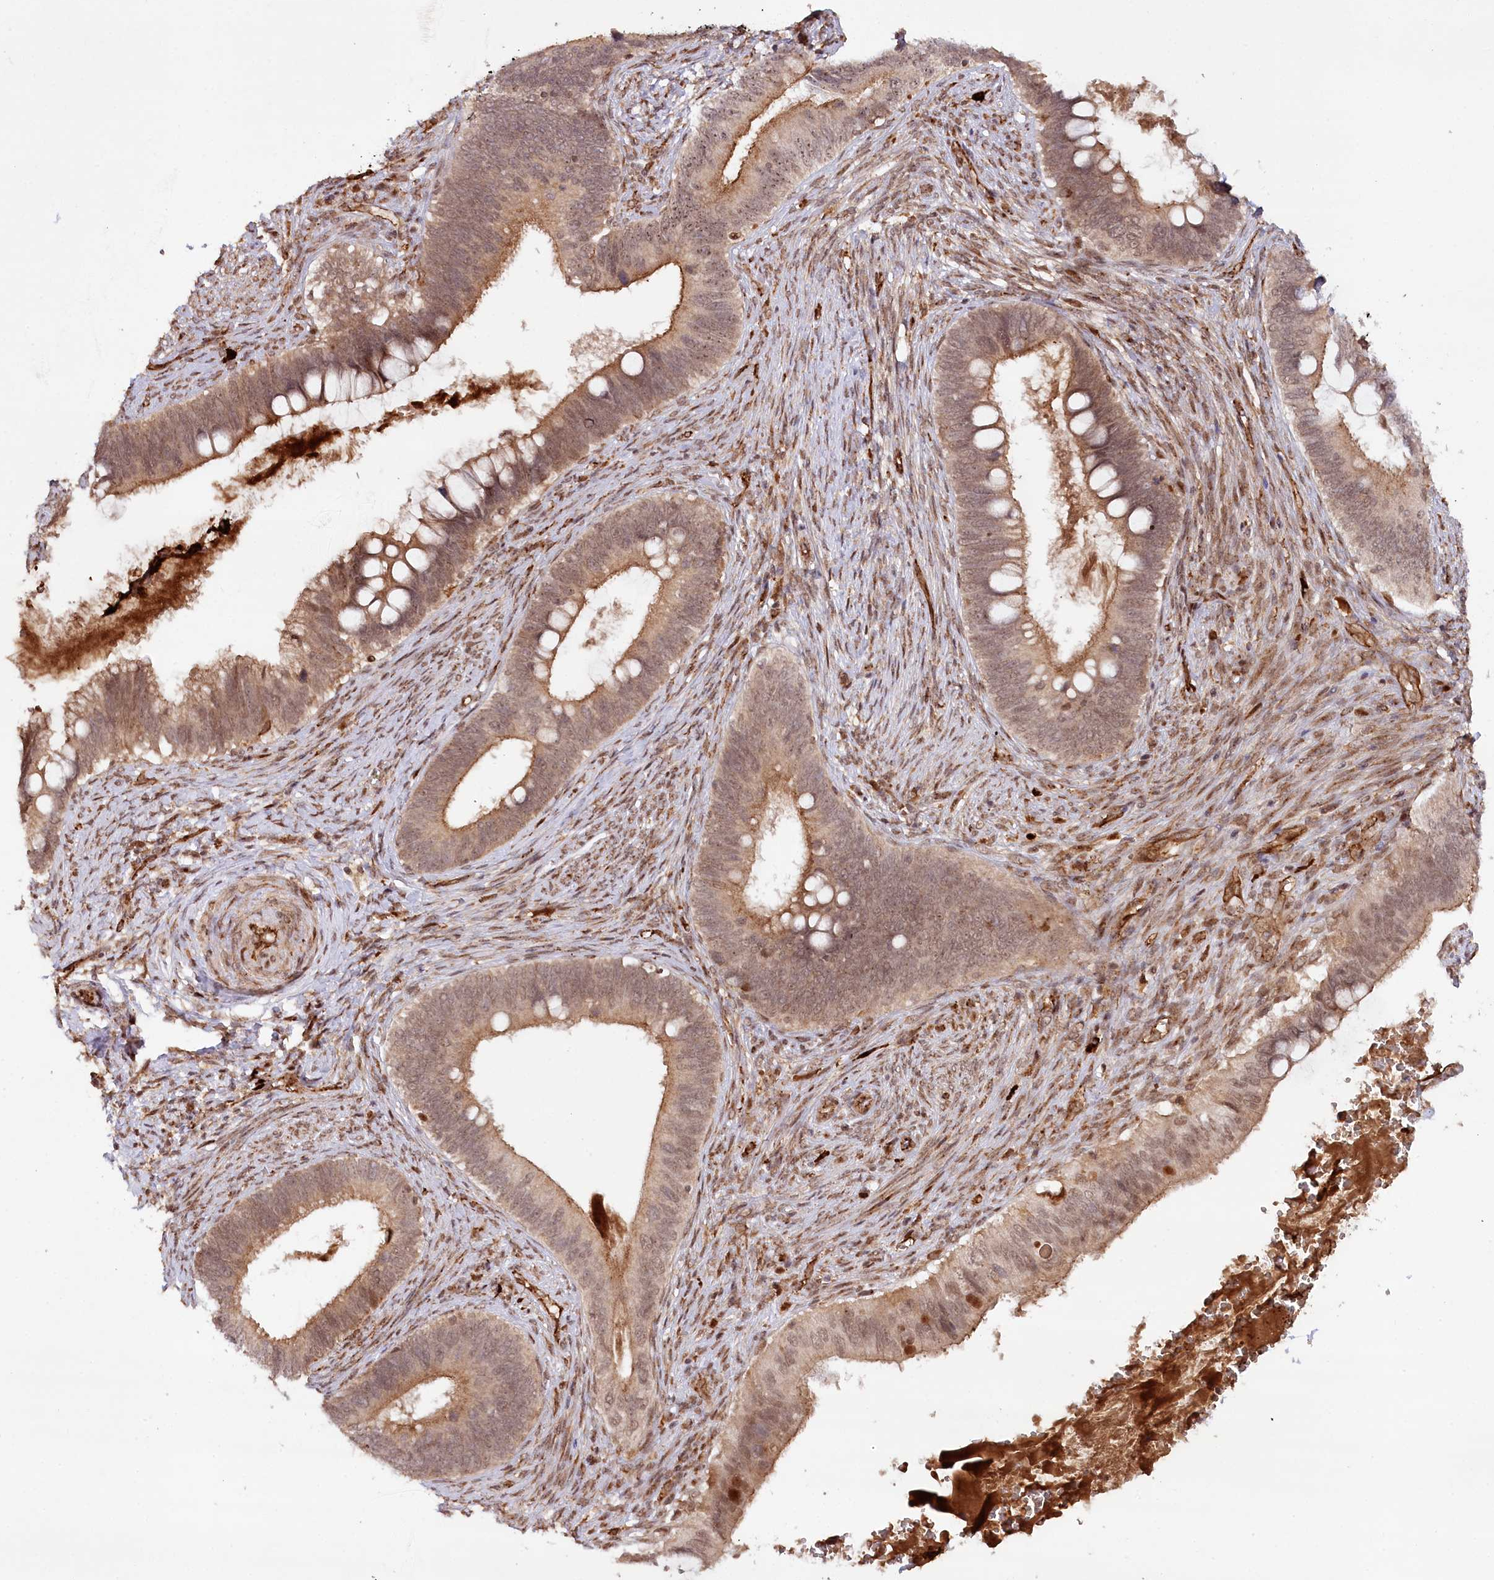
{"staining": {"intensity": "moderate", "quantity": ">75%", "location": "cytoplasmic/membranous,nuclear"}, "tissue": "cervical cancer", "cell_type": "Tumor cells", "image_type": "cancer", "snomed": [{"axis": "morphology", "description": "Adenocarcinoma, NOS"}, {"axis": "topography", "description": "Cervix"}], "caption": "Cervical adenocarcinoma was stained to show a protein in brown. There is medium levels of moderate cytoplasmic/membranous and nuclear positivity in about >75% of tumor cells. (brown staining indicates protein expression, while blue staining denotes nuclei).", "gene": "ALKBH8", "patient": {"sex": "female", "age": 42}}